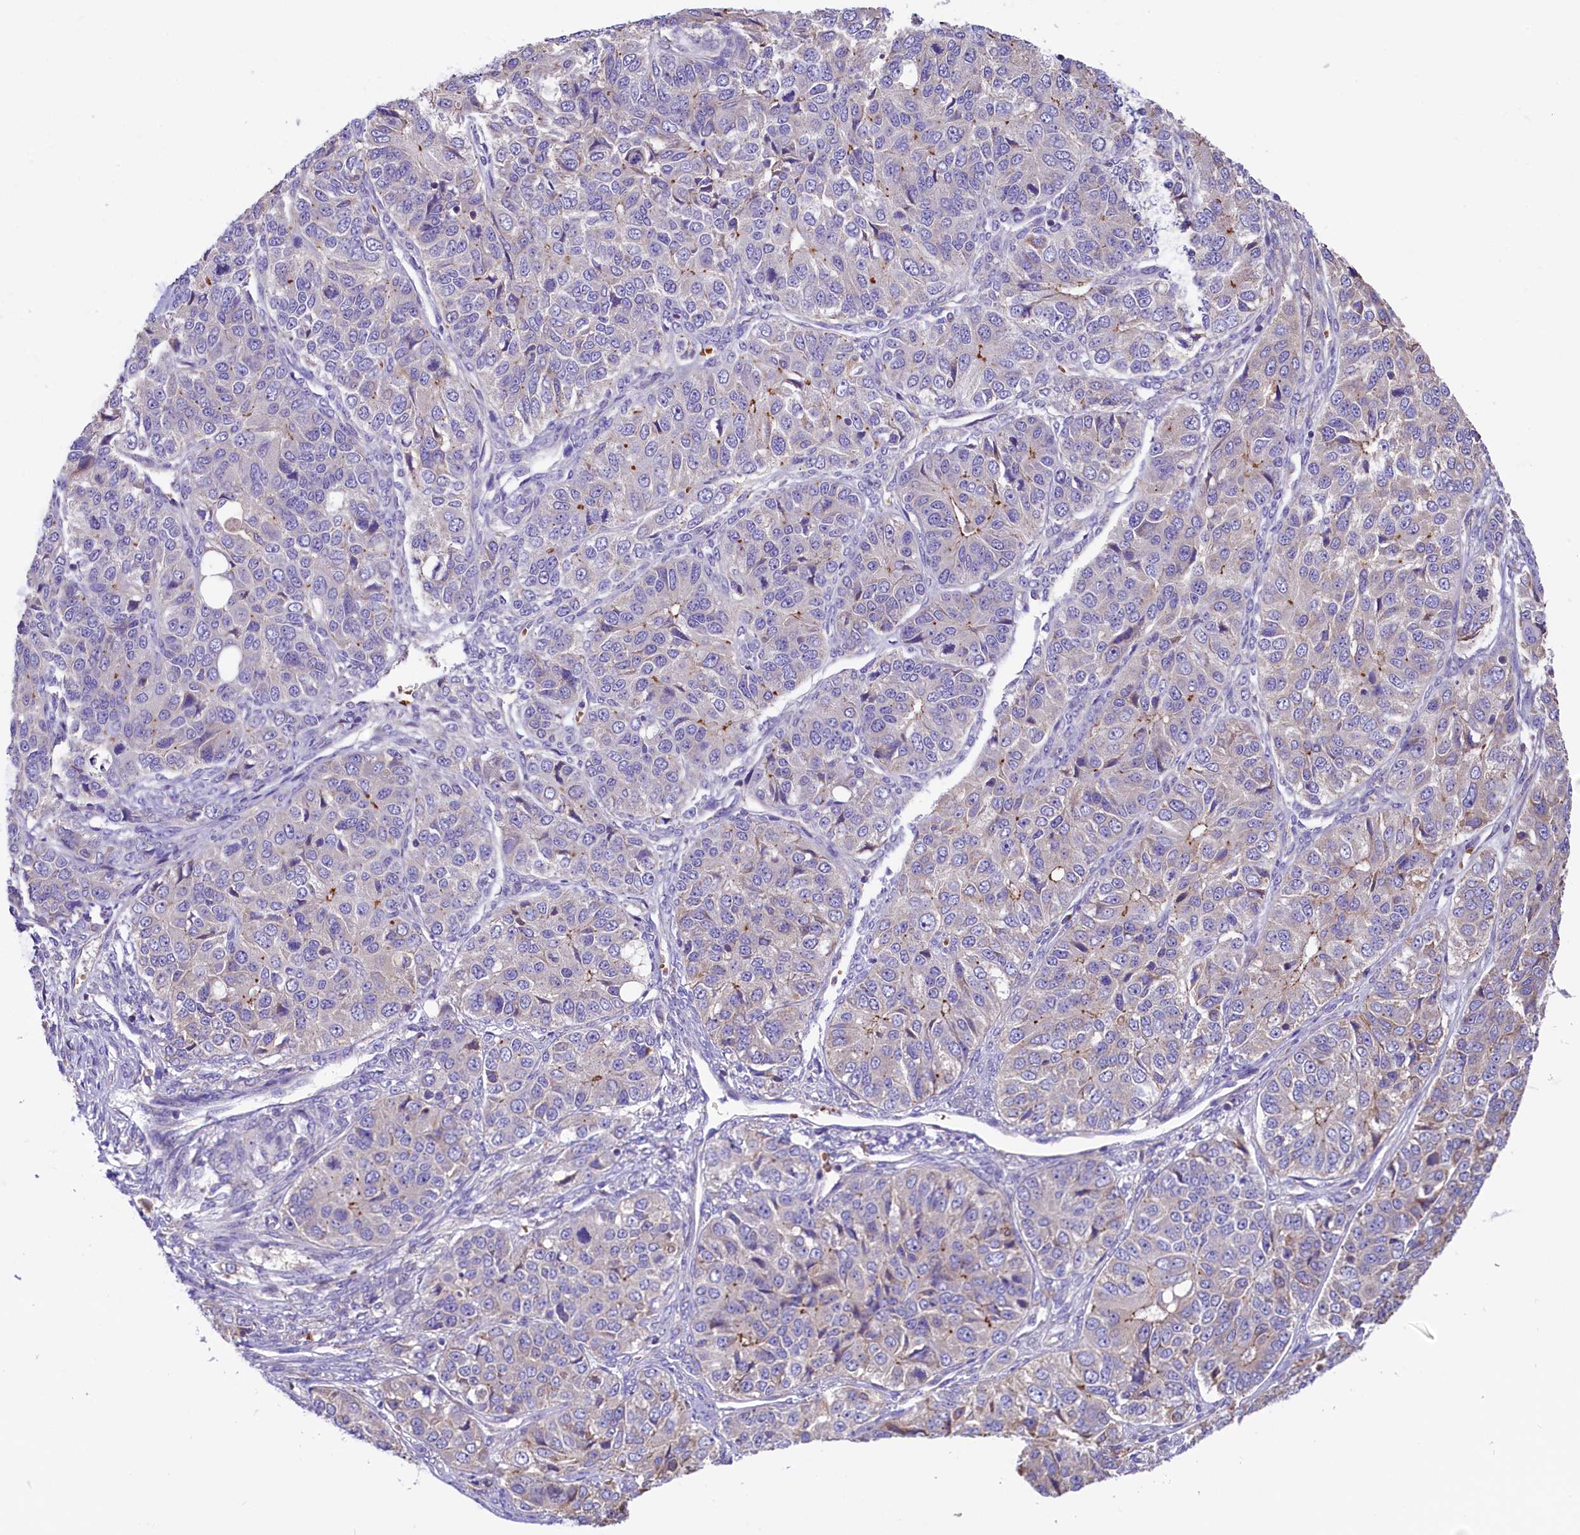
{"staining": {"intensity": "negative", "quantity": "none", "location": "none"}, "tissue": "ovarian cancer", "cell_type": "Tumor cells", "image_type": "cancer", "snomed": [{"axis": "morphology", "description": "Carcinoma, endometroid"}, {"axis": "topography", "description": "Ovary"}], "caption": "A micrograph of ovarian cancer (endometroid carcinoma) stained for a protein demonstrates no brown staining in tumor cells.", "gene": "HPS6", "patient": {"sex": "female", "age": 51}}